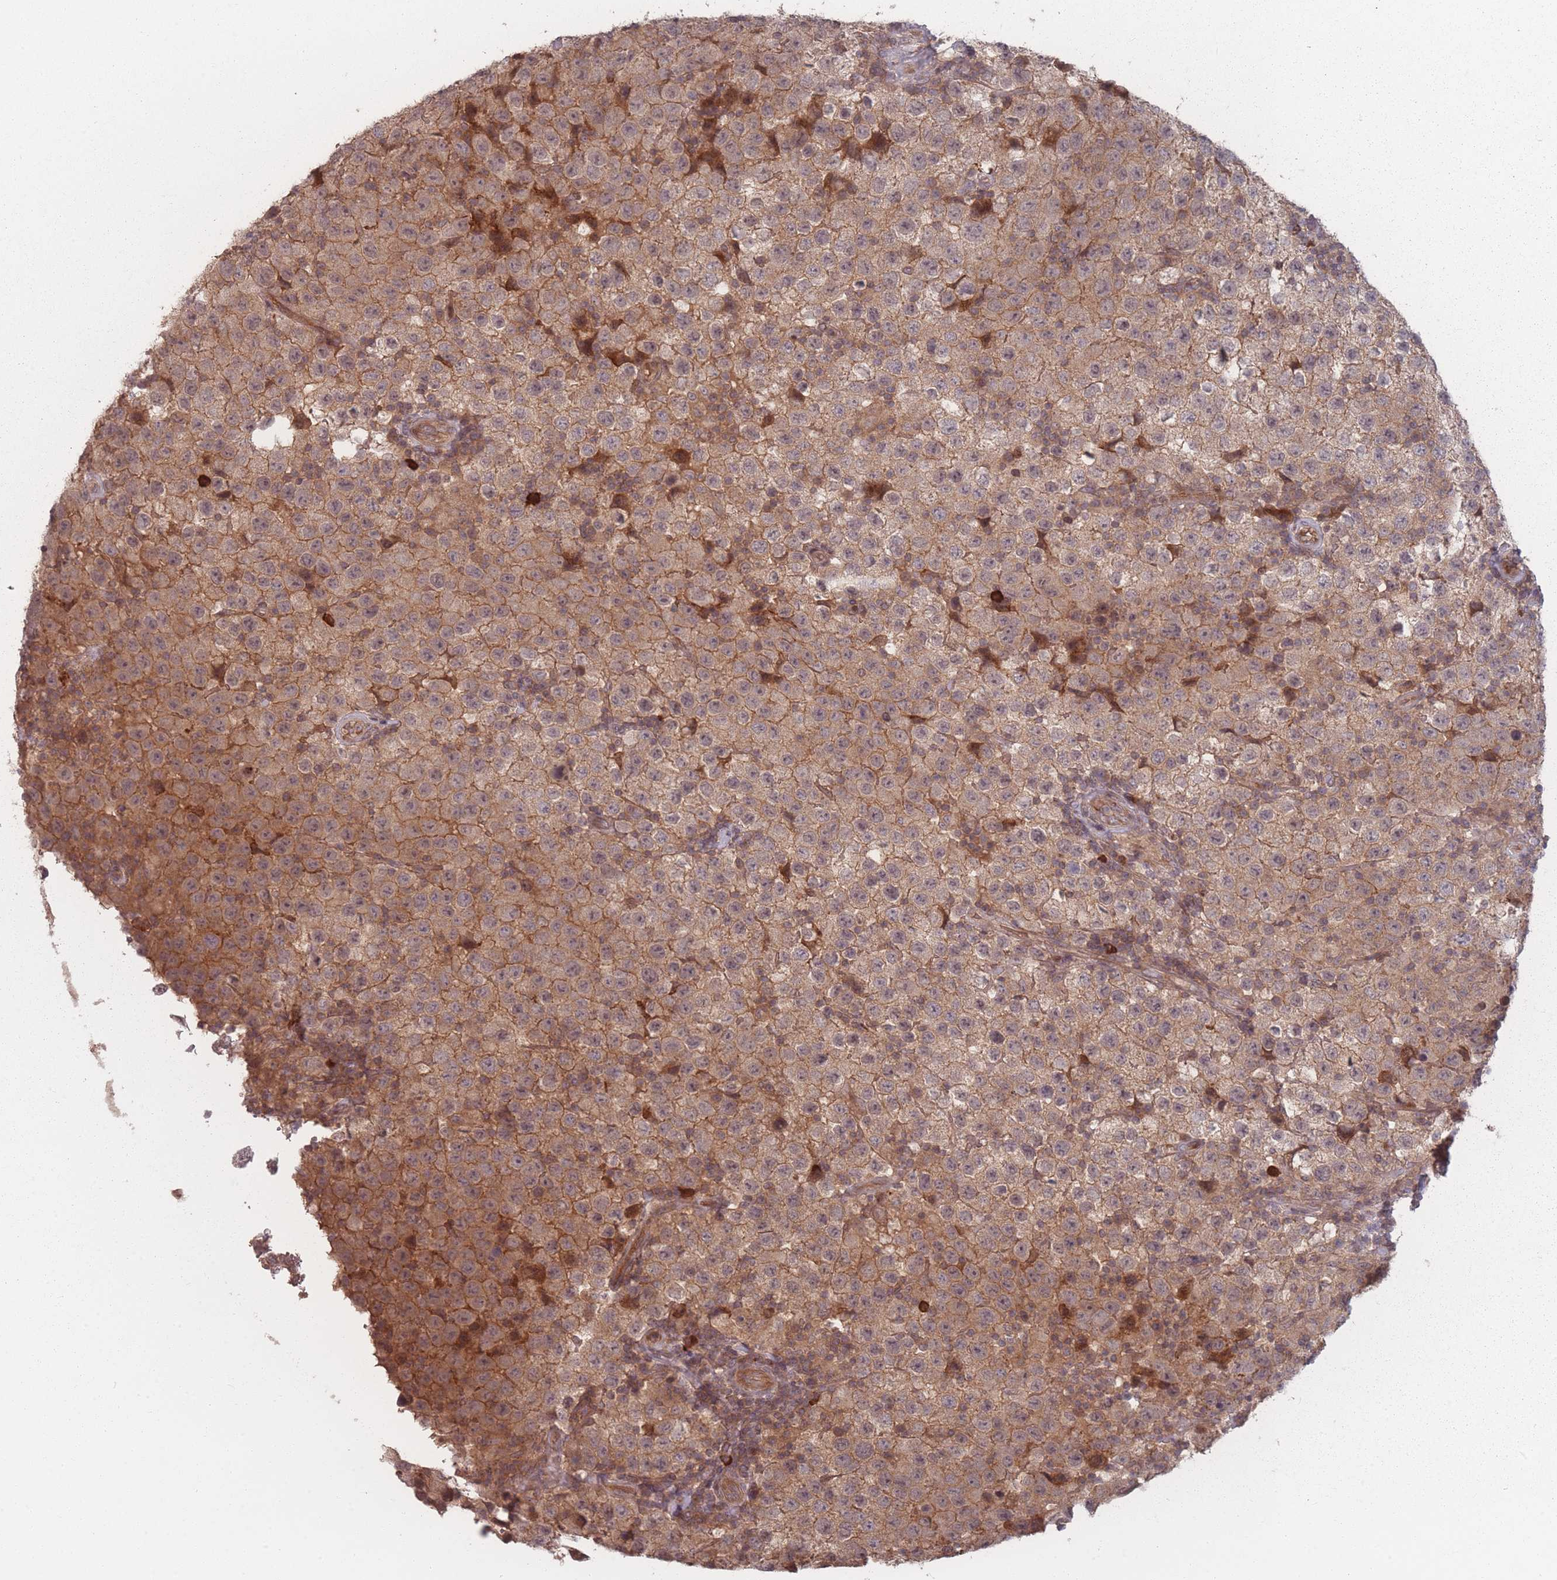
{"staining": {"intensity": "moderate", "quantity": ">75%", "location": "cytoplasmic/membranous"}, "tissue": "testis cancer", "cell_type": "Tumor cells", "image_type": "cancer", "snomed": [{"axis": "morphology", "description": "Seminoma, NOS"}, {"axis": "morphology", "description": "Carcinoma, Embryonal, NOS"}, {"axis": "topography", "description": "Testis"}], "caption": "Immunohistochemistry of testis cancer (embryonal carcinoma) shows medium levels of moderate cytoplasmic/membranous expression in about >75% of tumor cells.", "gene": "HAGH", "patient": {"sex": "male", "age": 41}}